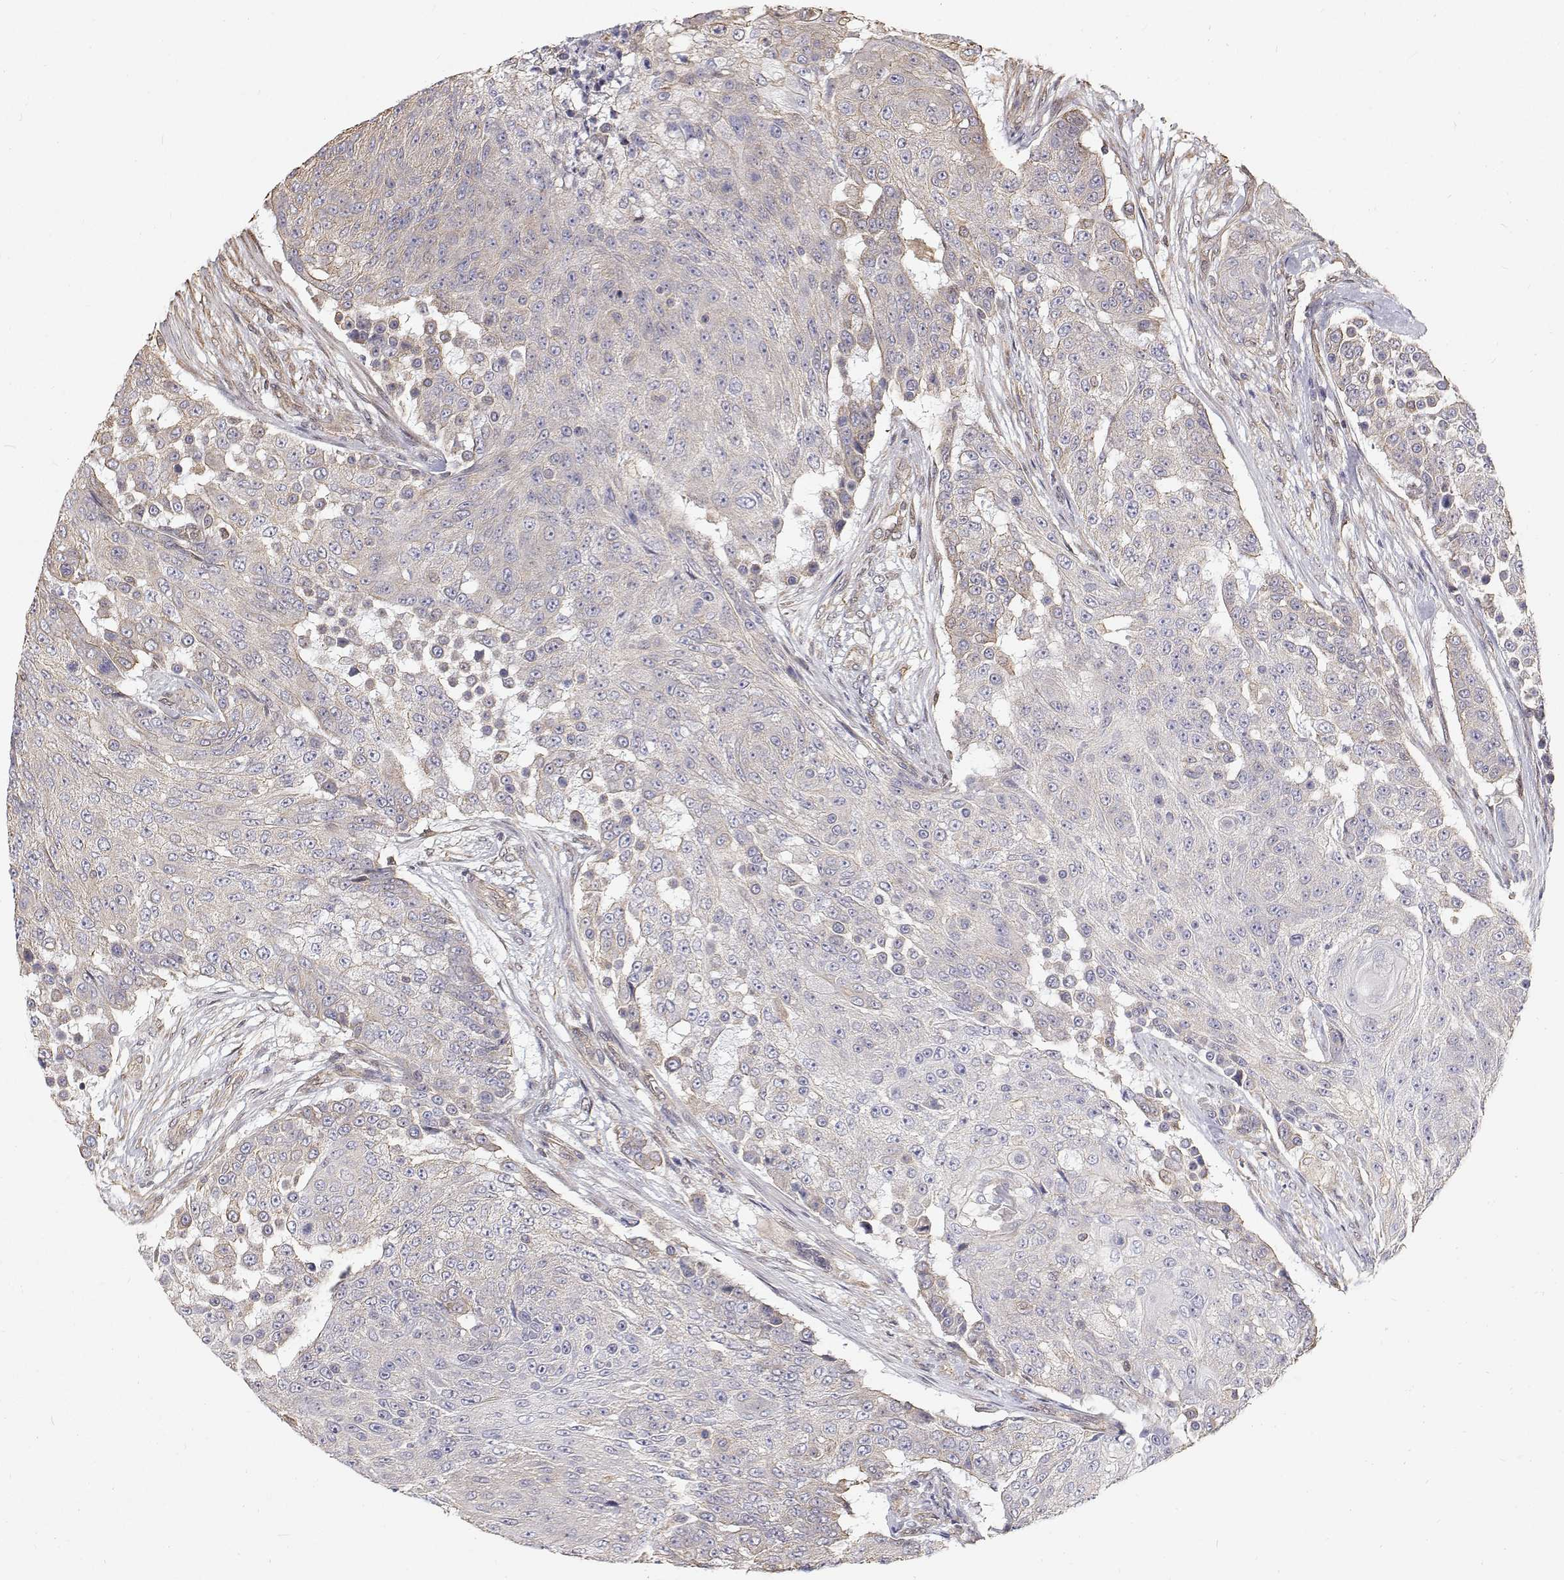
{"staining": {"intensity": "negative", "quantity": "none", "location": "none"}, "tissue": "urothelial cancer", "cell_type": "Tumor cells", "image_type": "cancer", "snomed": [{"axis": "morphology", "description": "Urothelial carcinoma, High grade"}, {"axis": "topography", "description": "Urinary bladder"}], "caption": "A high-resolution micrograph shows IHC staining of urothelial cancer, which exhibits no significant staining in tumor cells. Nuclei are stained in blue.", "gene": "GSDMA", "patient": {"sex": "female", "age": 63}}